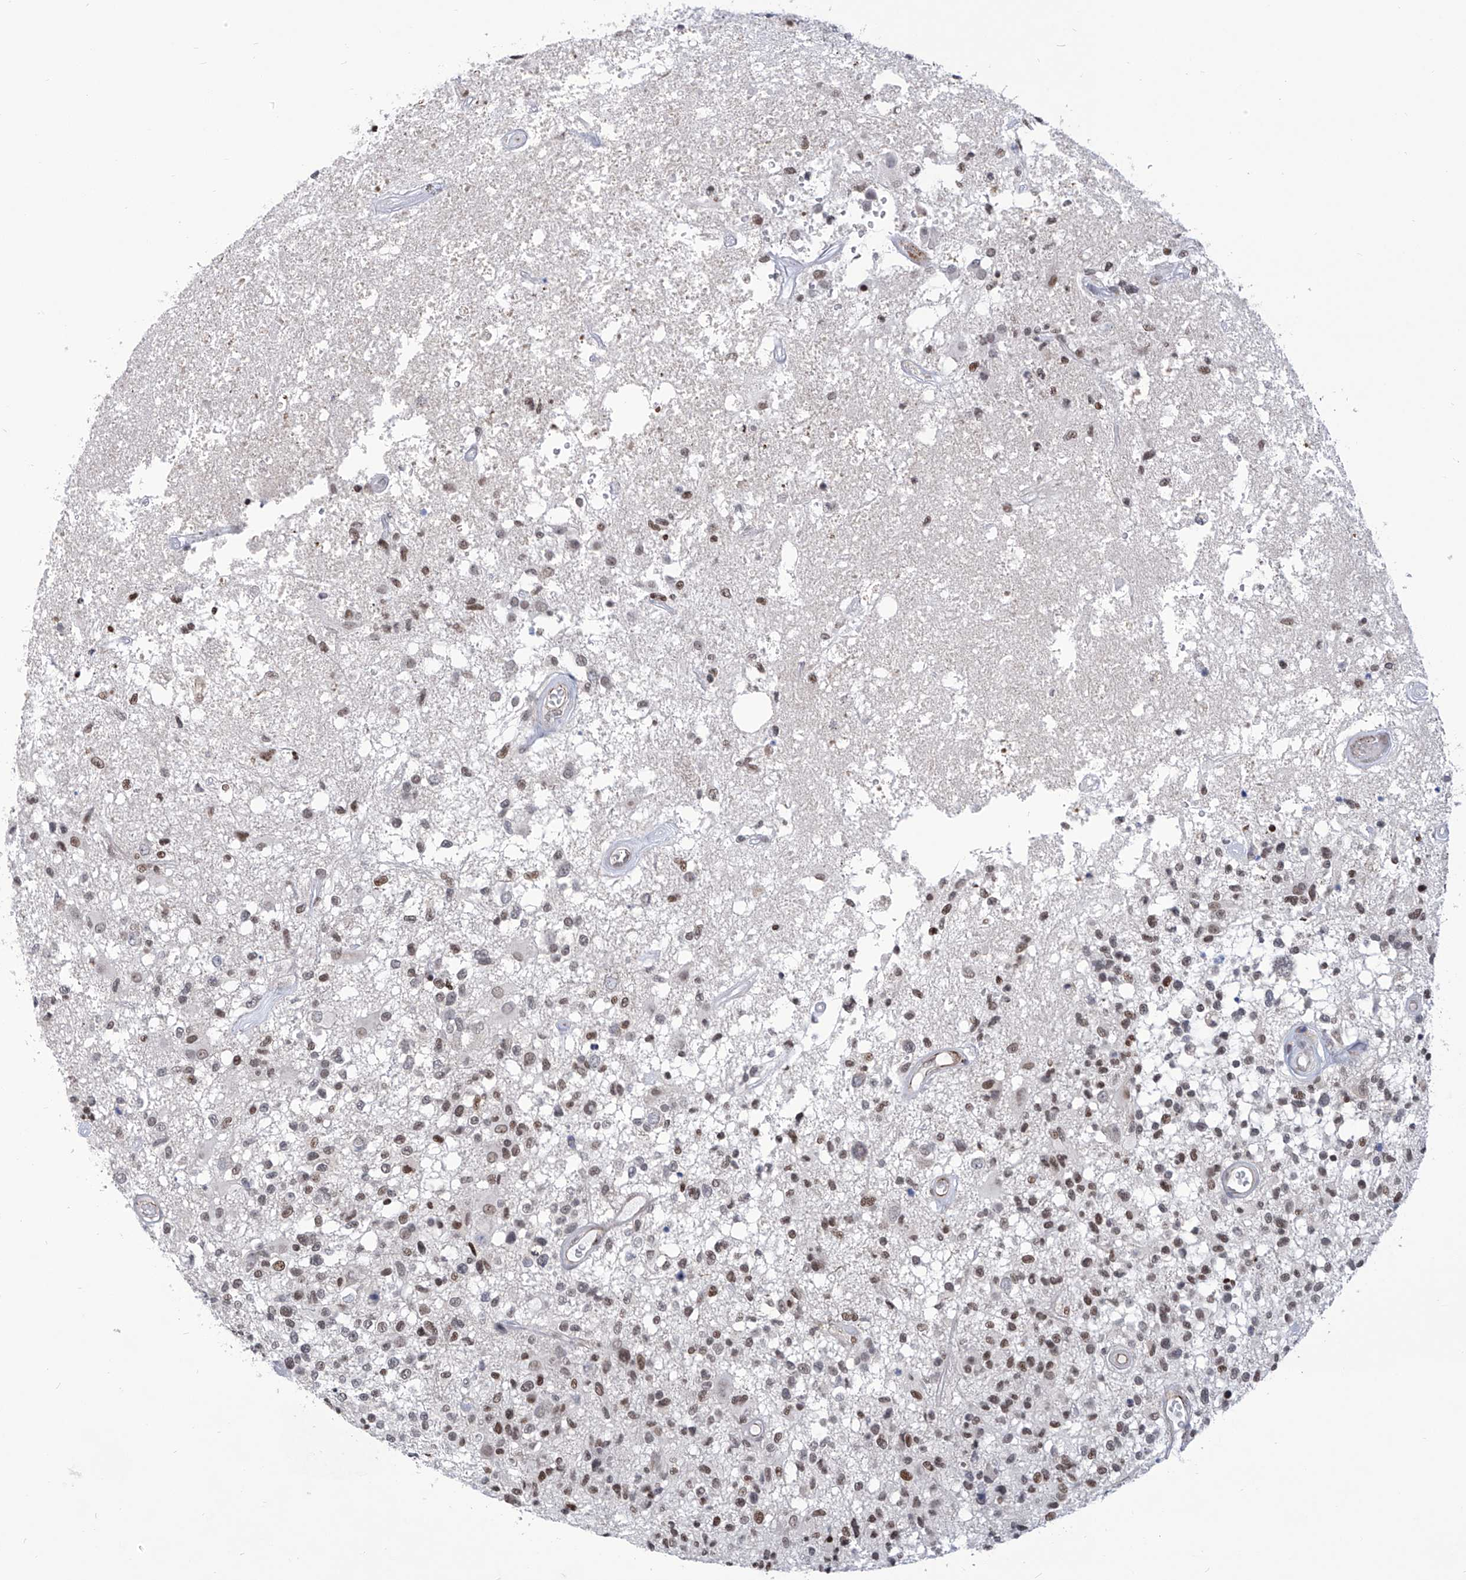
{"staining": {"intensity": "moderate", "quantity": ">75%", "location": "nuclear"}, "tissue": "glioma", "cell_type": "Tumor cells", "image_type": "cancer", "snomed": [{"axis": "morphology", "description": "Glioma, malignant, High grade"}, {"axis": "morphology", "description": "Glioblastoma, NOS"}, {"axis": "topography", "description": "Brain"}], "caption": "Tumor cells show moderate nuclear positivity in about >75% of cells in glioma. Using DAB (brown) and hematoxylin (blue) stains, captured at high magnification using brightfield microscopy.", "gene": "CEP290", "patient": {"sex": "male", "age": 60}}